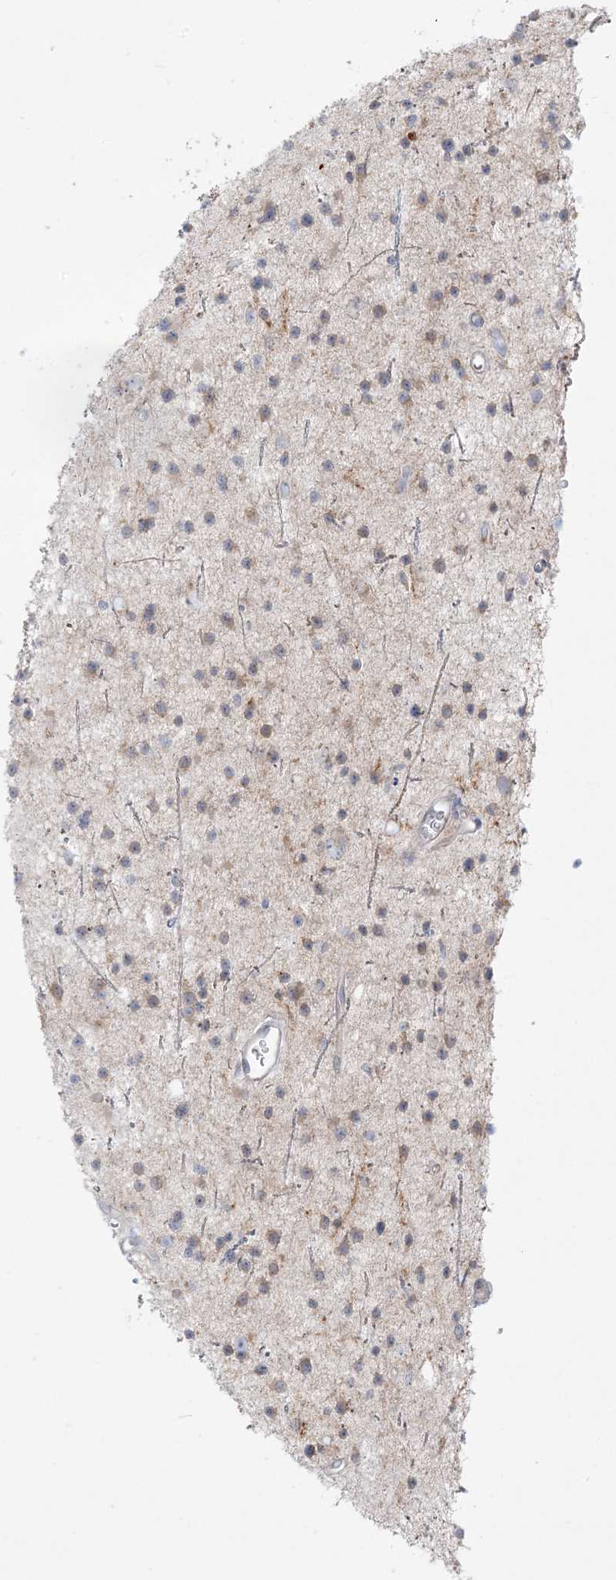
{"staining": {"intensity": "weak", "quantity": "<25%", "location": "cytoplasmic/membranous"}, "tissue": "glioma", "cell_type": "Tumor cells", "image_type": "cancer", "snomed": [{"axis": "morphology", "description": "Glioma, malignant, Low grade"}, {"axis": "topography", "description": "Cerebral cortex"}], "caption": "High power microscopy micrograph of an IHC micrograph of malignant low-grade glioma, revealing no significant staining in tumor cells. (Brightfield microscopy of DAB immunohistochemistry at high magnification).", "gene": "FAM184A", "patient": {"sex": "female", "age": 39}}